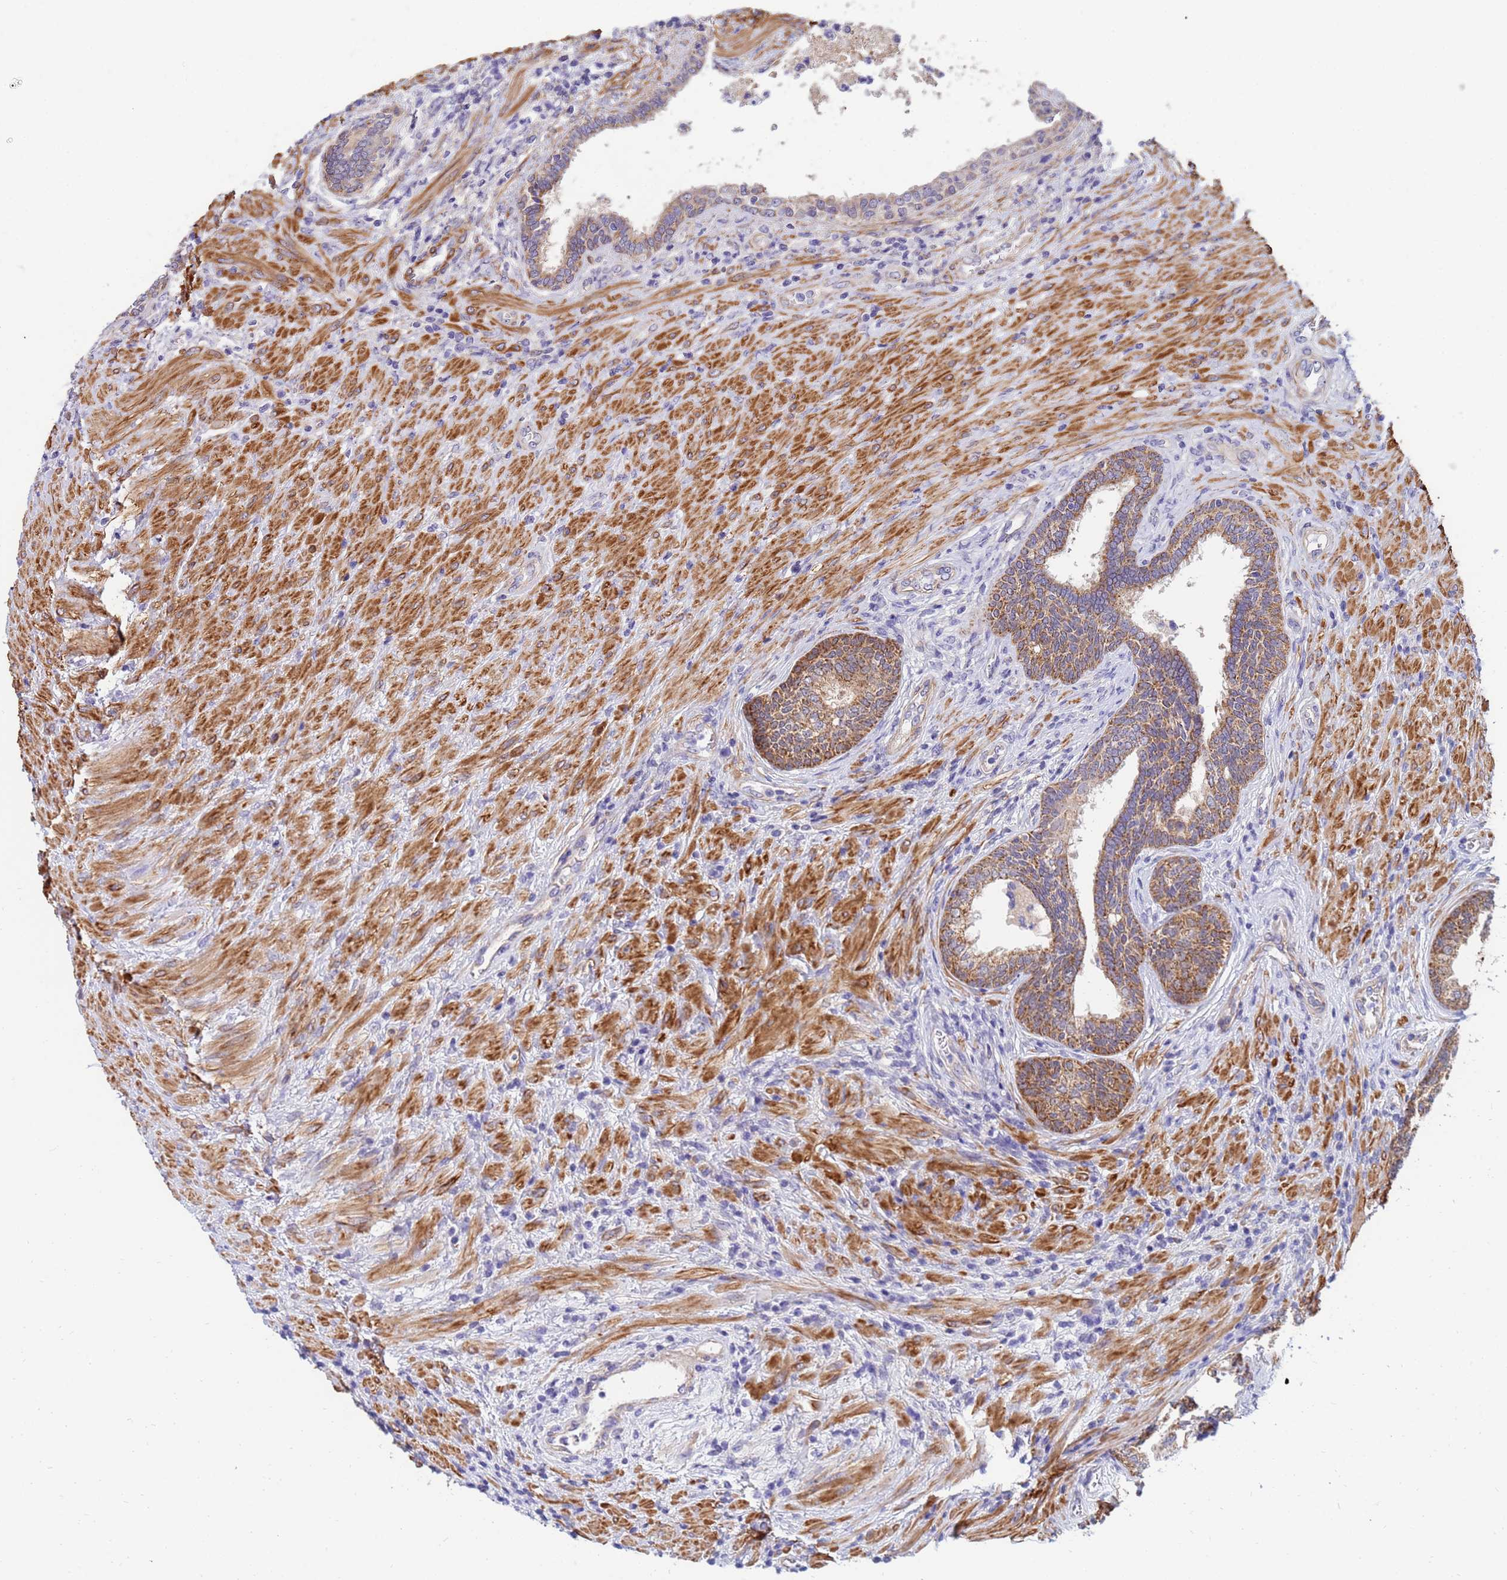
{"staining": {"intensity": "moderate", "quantity": ">75%", "location": "cytoplasmic/membranous"}, "tissue": "prostate", "cell_type": "Glandular cells", "image_type": "normal", "snomed": [{"axis": "morphology", "description": "Normal tissue, NOS"}, {"axis": "topography", "description": "Prostate"}], "caption": "Immunohistochemical staining of unremarkable prostate displays moderate cytoplasmic/membranous protein positivity in about >75% of glandular cells. The protein of interest is stained brown, and the nuclei are stained in blue (DAB IHC with brightfield microscopy, high magnification).", "gene": "SDR39U1", "patient": {"sex": "male", "age": 76}}